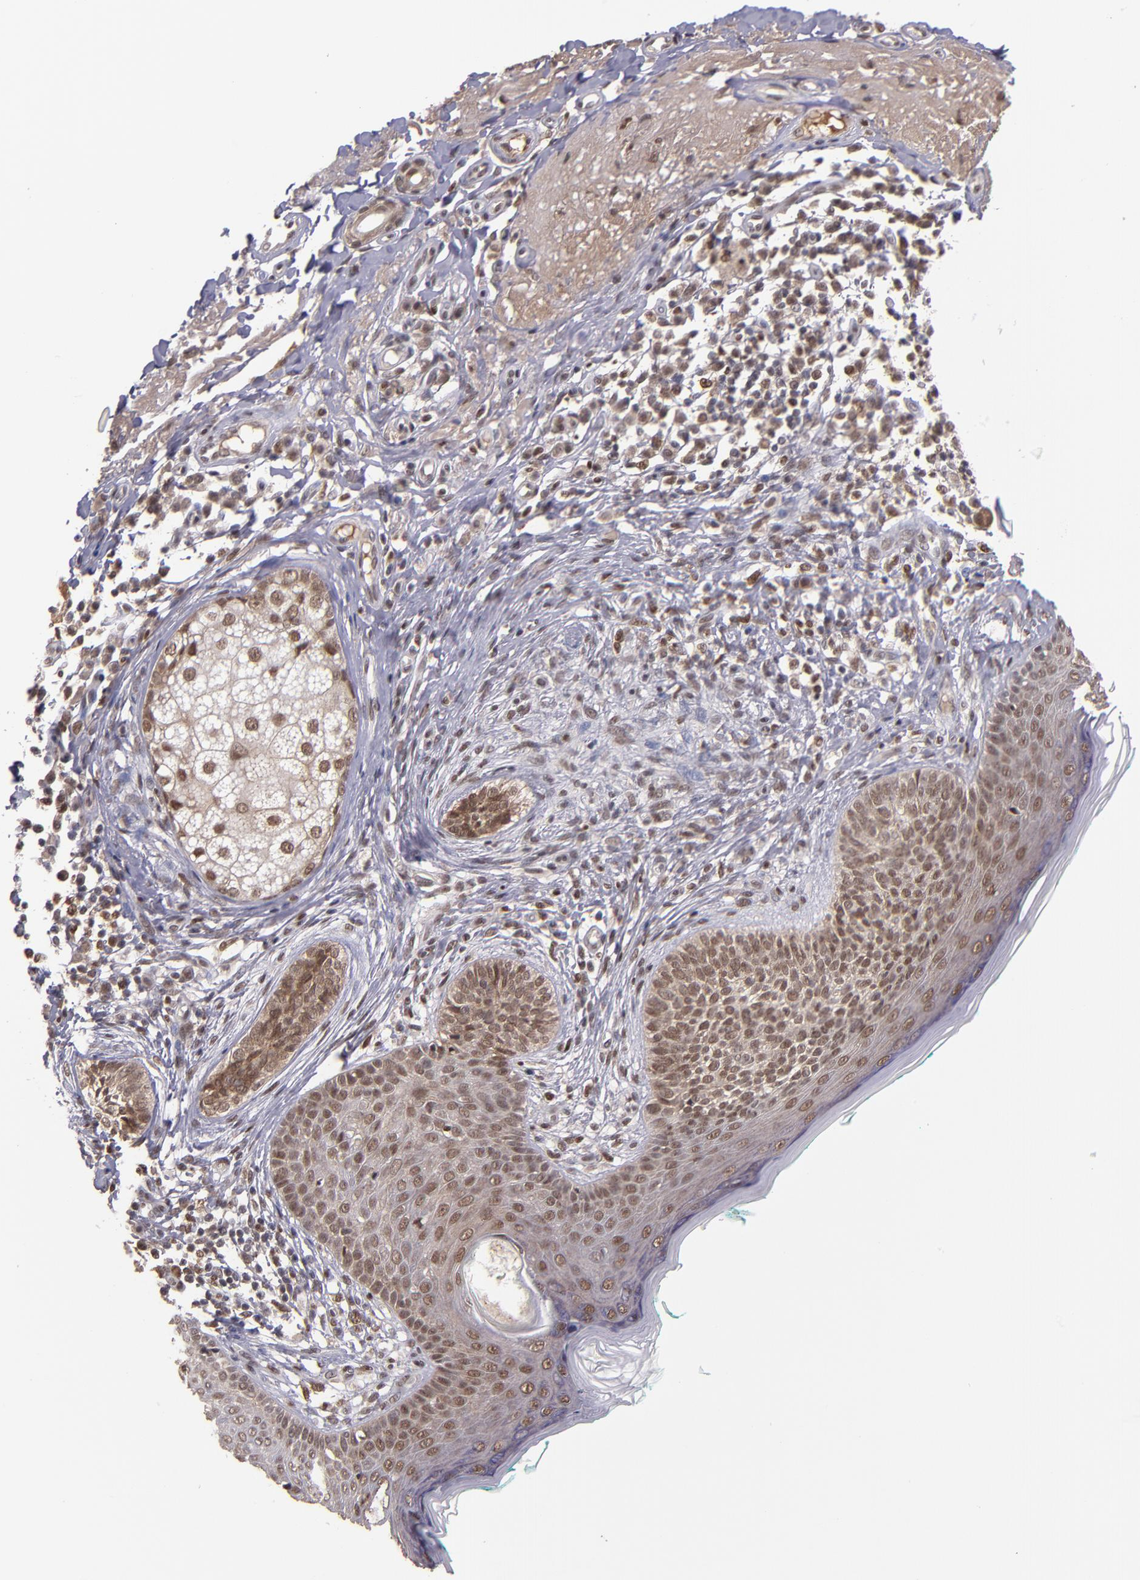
{"staining": {"intensity": "moderate", "quantity": ">75%", "location": "cytoplasmic/membranous,nuclear"}, "tissue": "skin cancer", "cell_type": "Tumor cells", "image_type": "cancer", "snomed": [{"axis": "morphology", "description": "Normal tissue, NOS"}, {"axis": "morphology", "description": "Basal cell carcinoma"}, {"axis": "topography", "description": "Skin"}], "caption": "Immunohistochemistry (IHC) of skin basal cell carcinoma shows medium levels of moderate cytoplasmic/membranous and nuclear staining in about >75% of tumor cells.", "gene": "EP300", "patient": {"sex": "male", "age": 76}}